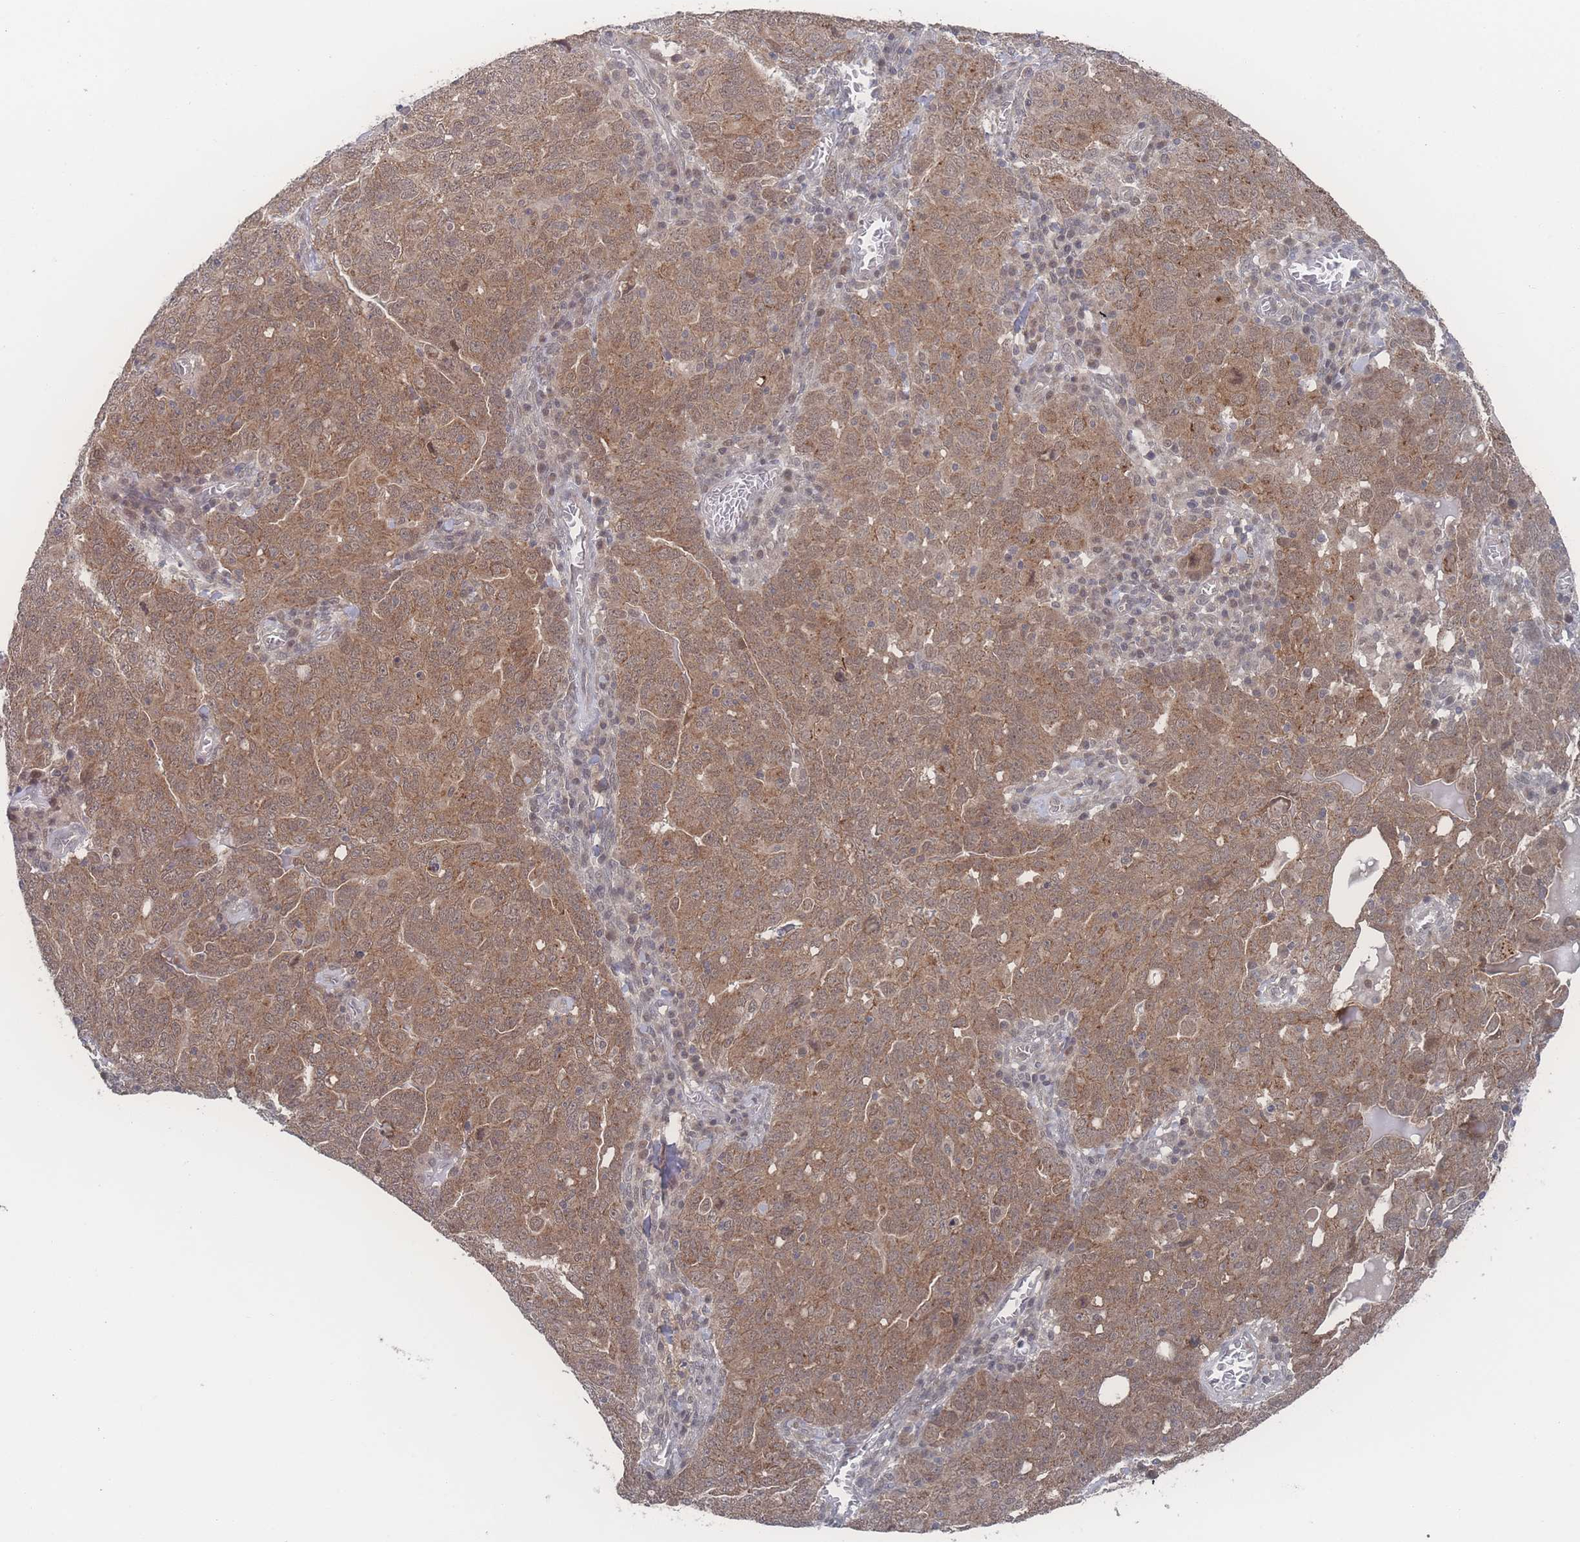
{"staining": {"intensity": "moderate", "quantity": ">75%", "location": "cytoplasmic/membranous"}, "tissue": "ovarian cancer", "cell_type": "Tumor cells", "image_type": "cancer", "snomed": [{"axis": "morphology", "description": "Carcinoma, endometroid"}, {"axis": "topography", "description": "Ovary"}], "caption": "Ovarian endometroid carcinoma stained for a protein exhibits moderate cytoplasmic/membranous positivity in tumor cells.", "gene": "NBEAL1", "patient": {"sex": "female", "age": 62}}